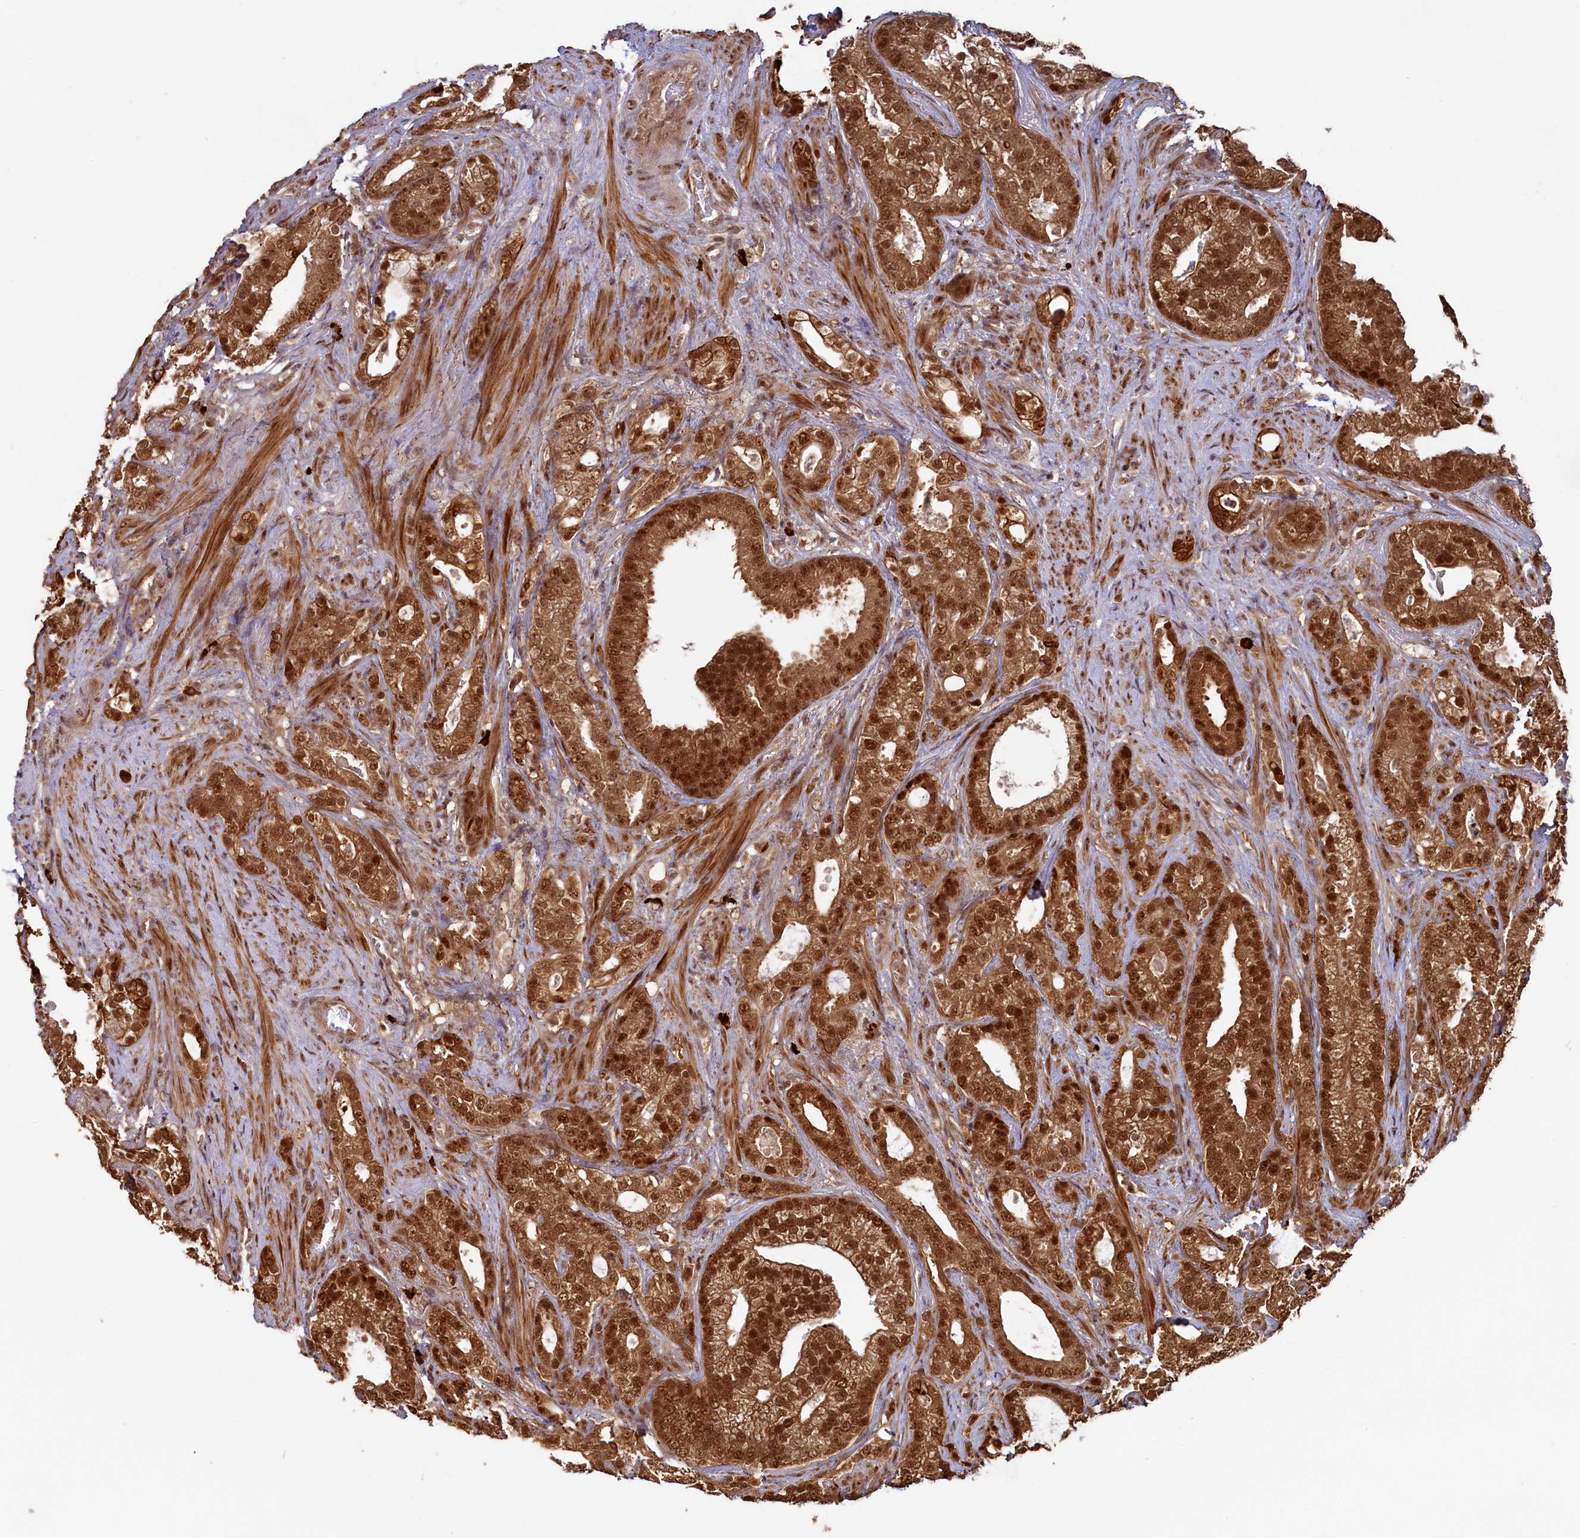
{"staining": {"intensity": "strong", "quantity": ">75%", "location": "cytoplasmic/membranous,nuclear"}, "tissue": "prostate cancer", "cell_type": "Tumor cells", "image_type": "cancer", "snomed": [{"axis": "morphology", "description": "Adenocarcinoma, High grade"}, {"axis": "topography", "description": "Prostate and seminal vesicle, NOS"}], "caption": "The immunohistochemical stain shows strong cytoplasmic/membranous and nuclear staining in tumor cells of adenocarcinoma (high-grade) (prostate) tissue.", "gene": "NAE1", "patient": {"sex": "male", "age": 67}}